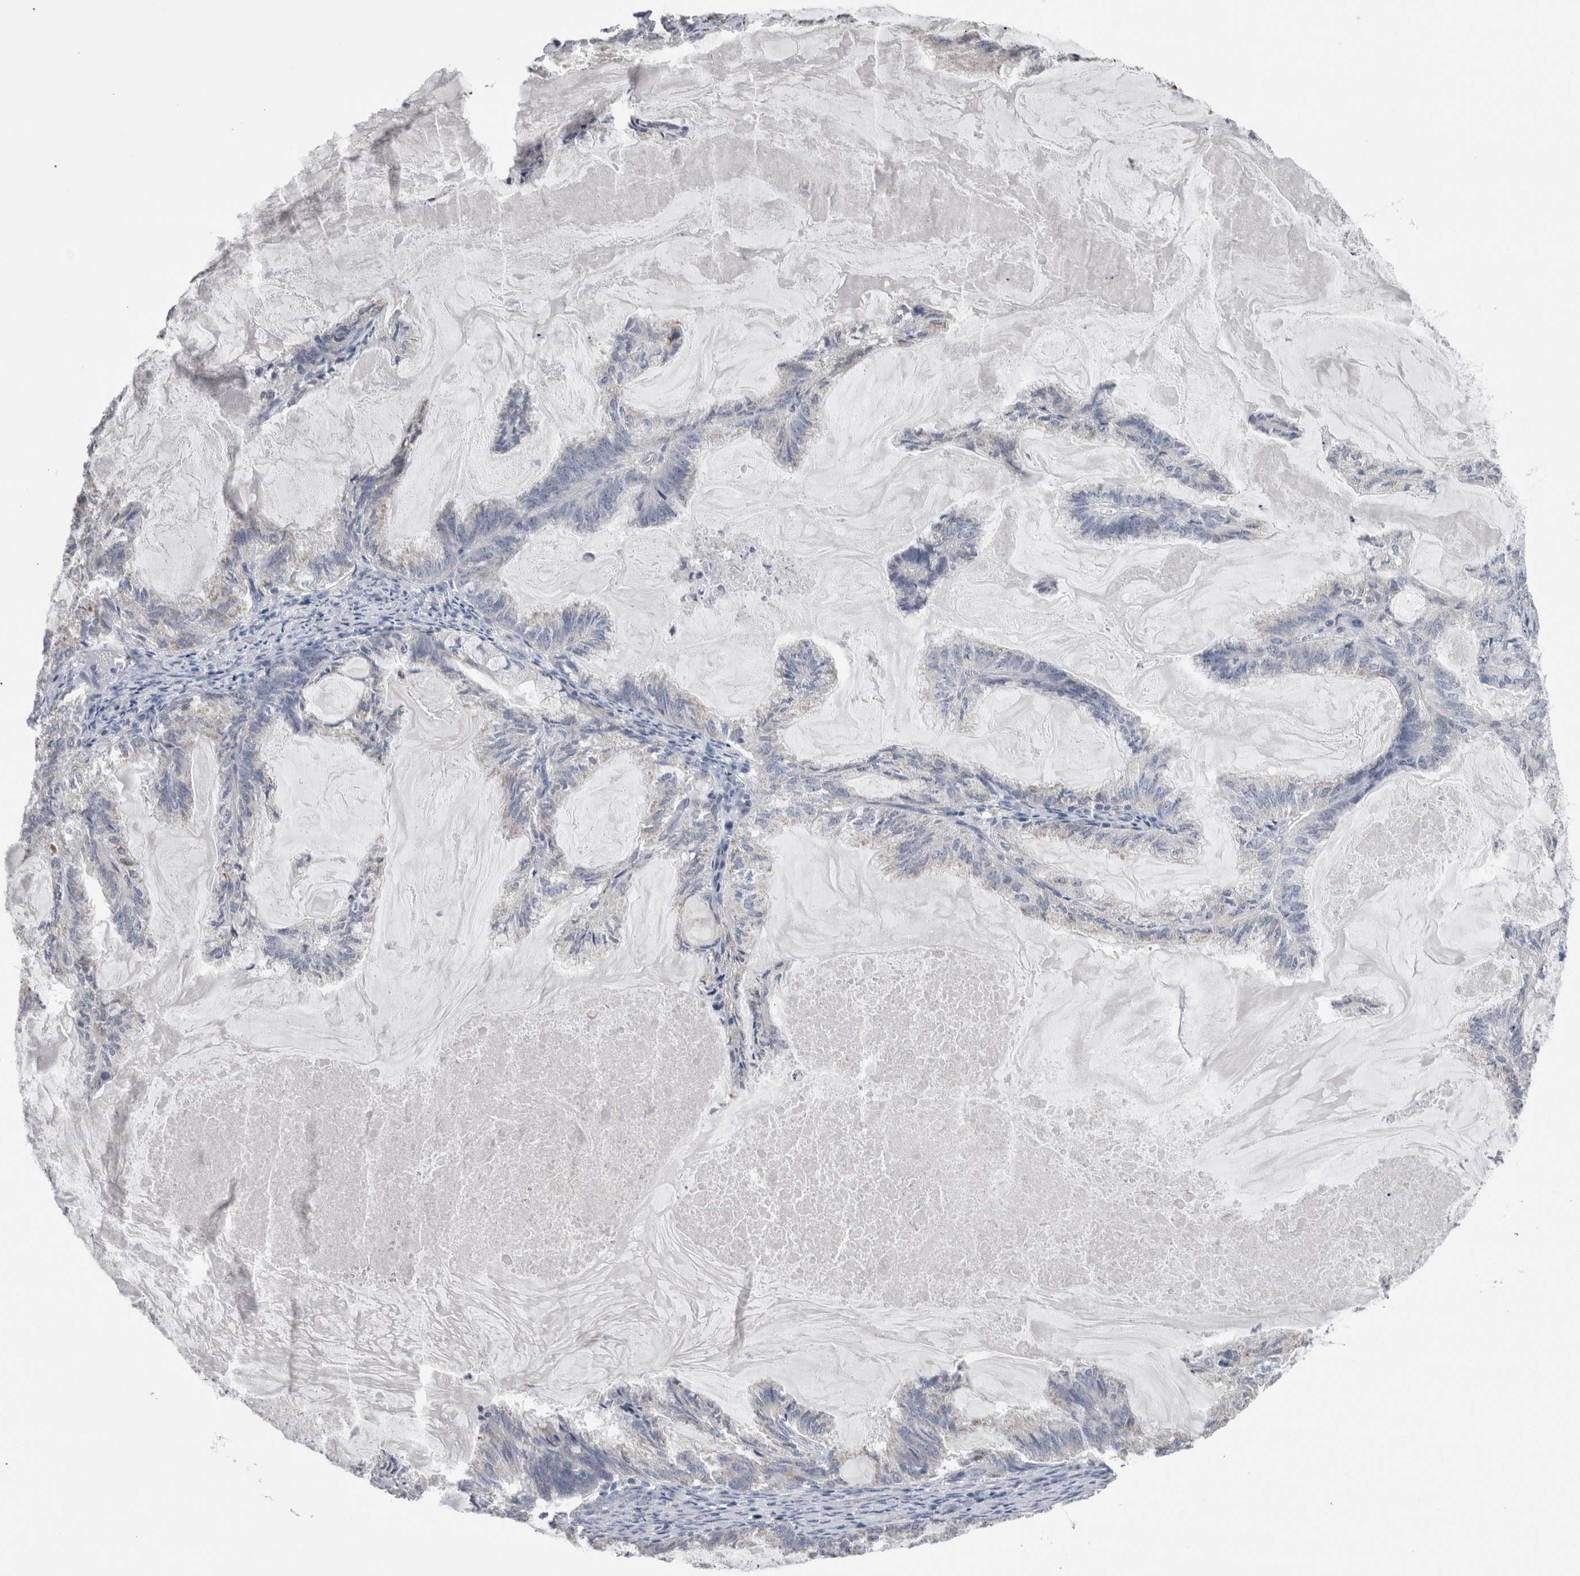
{"staining": {"intensity": "negative", "quantity": "none", "location": "none"}, "tissue": "endometrial cancer", "cell_type": "Tumor cells", "image_type": "cancer", "snomed": [{"axis": "morphology", "description": "Adenocarcinoma, NOS"}, {"axis": "topography", "description": "Endometrium"}], "caption": "Endometrial cancer stained for a protein using immunohistochemistry (IHC) reveals no expression tumor cells.", "gene": "GDAP1", "patient": {"sex": "female", "age": 86}}